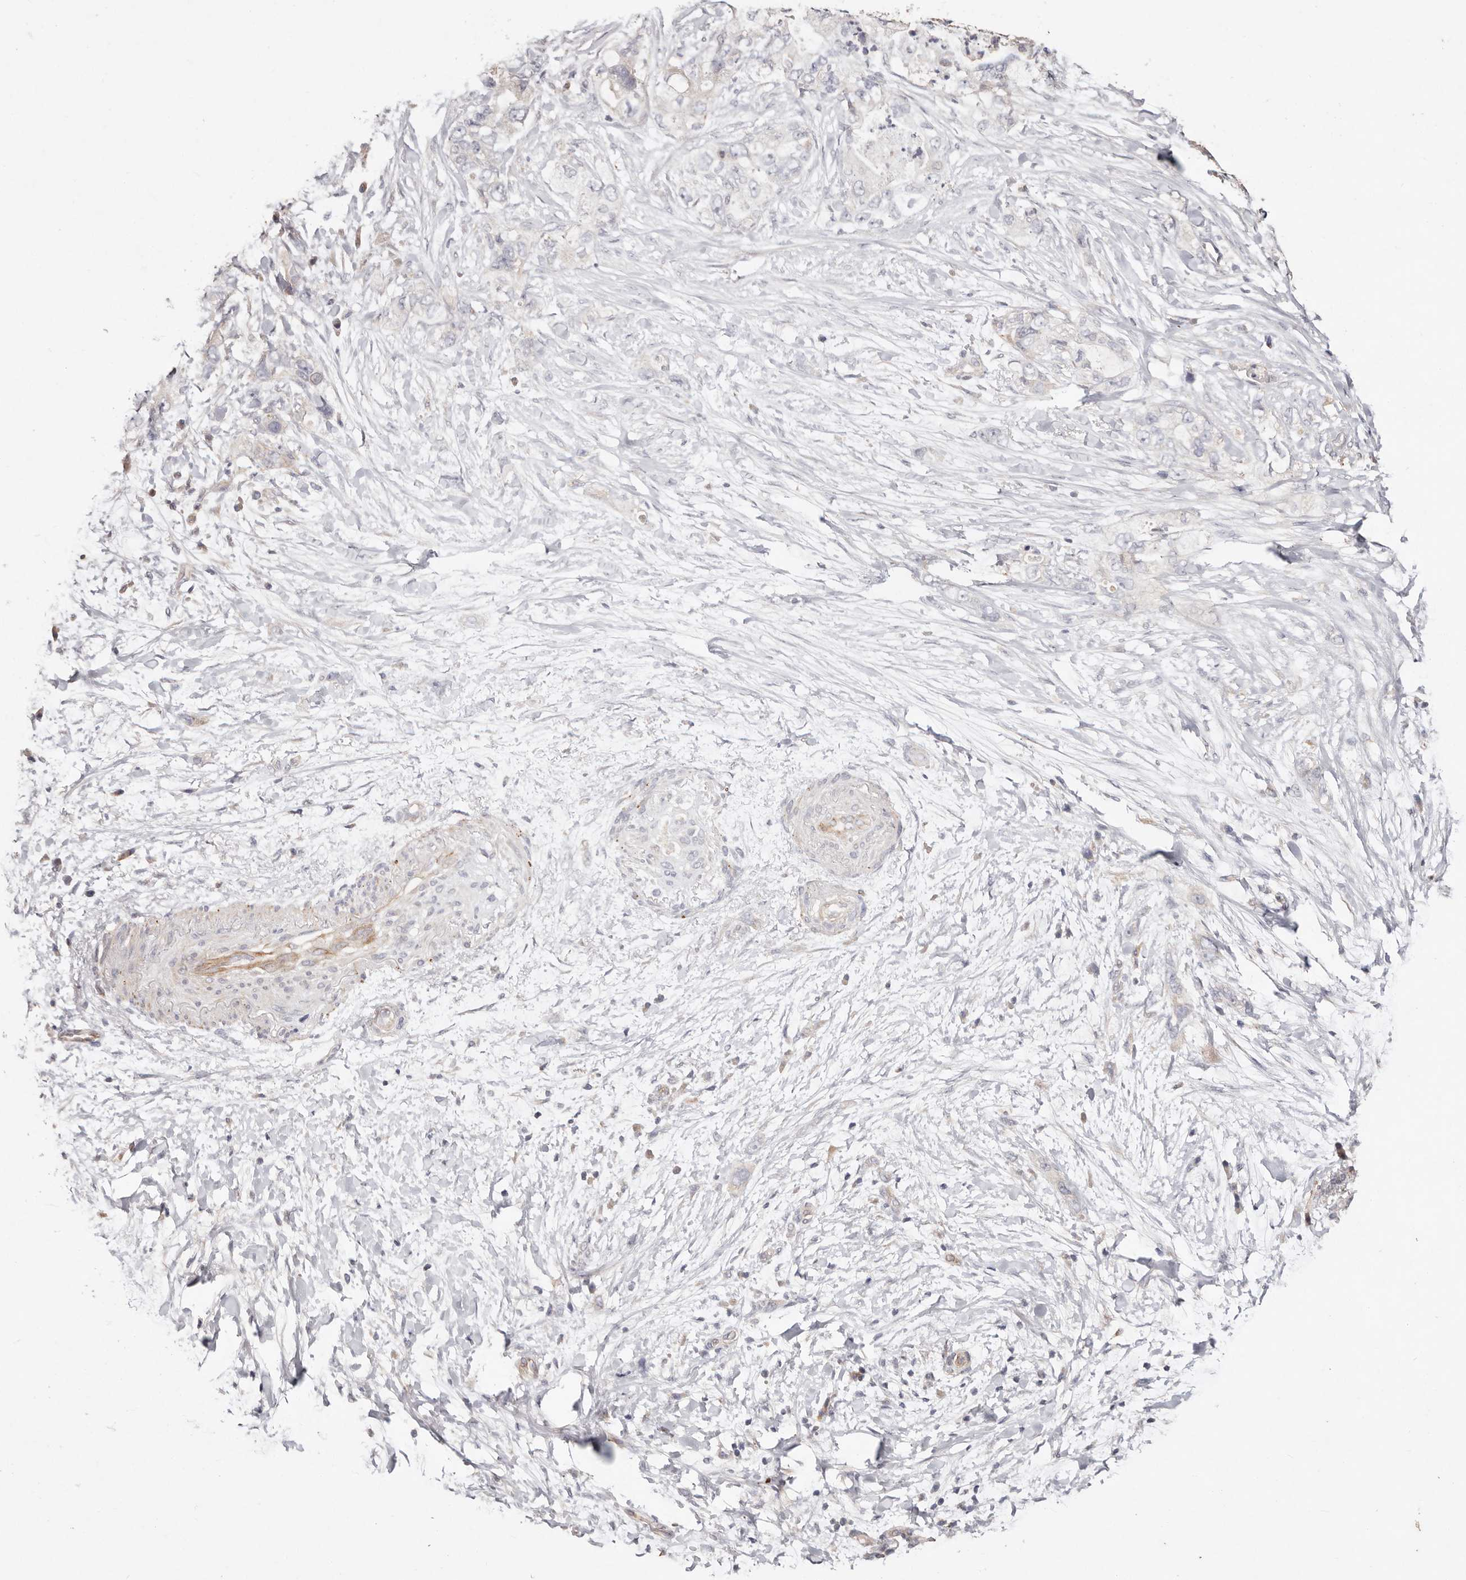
{"staining": {"intensity": "negative", "quantity": "none", "location": "none"}, "tissue": "pancreatic cancer", "cell_type": "Tumor cells", "image_type": "cancer", "snomed": [{"axis": "morphology", "description": "Adenocarcinoma, NOS"}, {"axis": "topography", "description": "Pancreas"}], "caption": "Immunohistochemistry (IHC) micrograph of neoplastic tissue: pancreatic adenocarcinoma stained with DAB (3,3'-diaminobenzidine) displays no significant protein positivity in tumor cells. Nuclei are stained in blue.", "gene": "THBS3", "patient": {"sex": "female", "age": 73}}